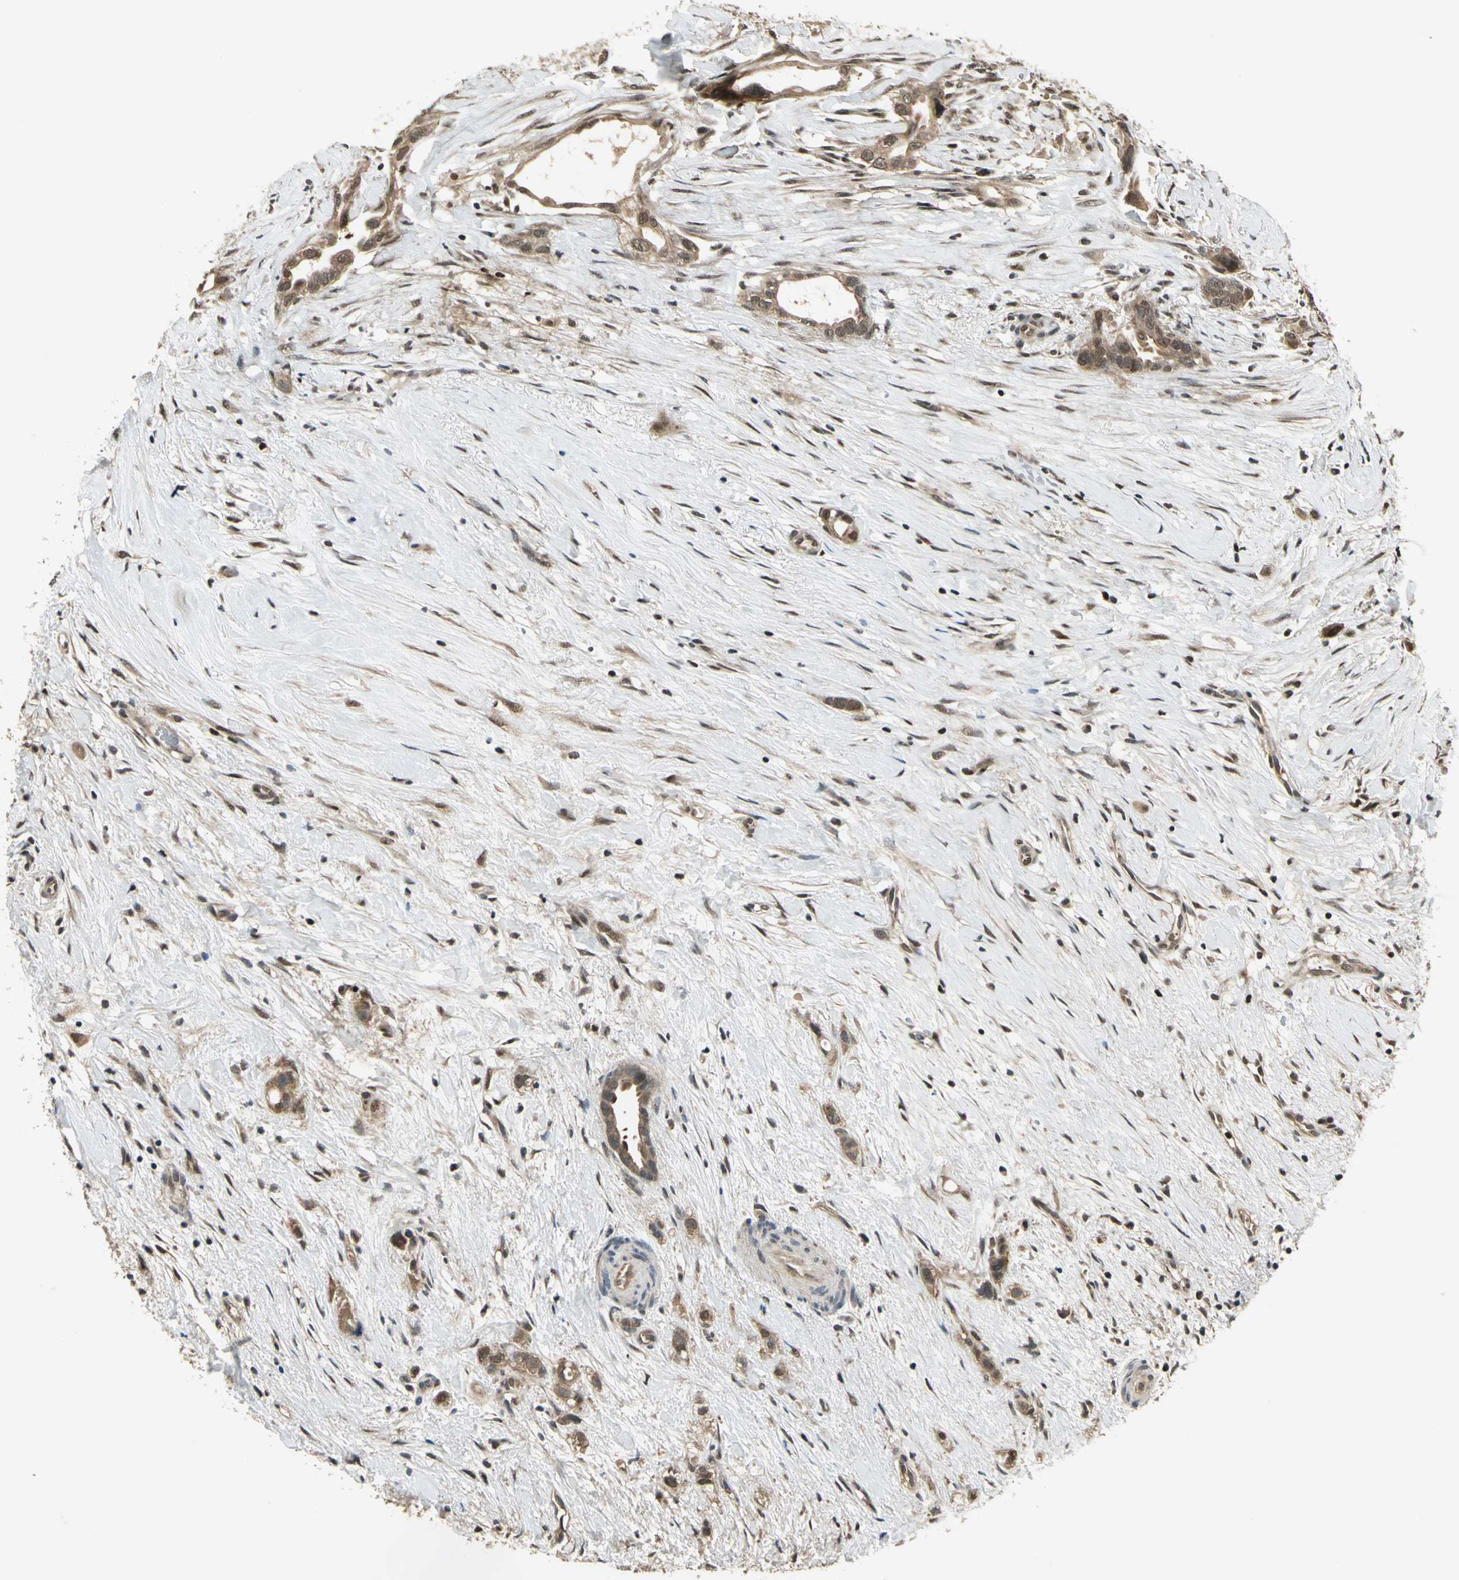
{"staining": {"intensity": "moderate", "quantity": ">75%", "location": "cytoplasmic/membranous,nuclear"}, "tissue": "liver cancer", "cell_type": "Tumor cells", "image_type": "cancer", "snomed": [{"axis": "morphology", "description": "Cholangiocarcinoma"}, {"axis": "topography", "description": "Liver"}], "caption": "A brown stain highlights moderate cytoplasmic/membranous and nuclear expression of a protein in human liver cancer (cholangiocarcinoma) tumor cells.", "gene": "PSMC3", "patient": {"sex": "female", "age": 65}}